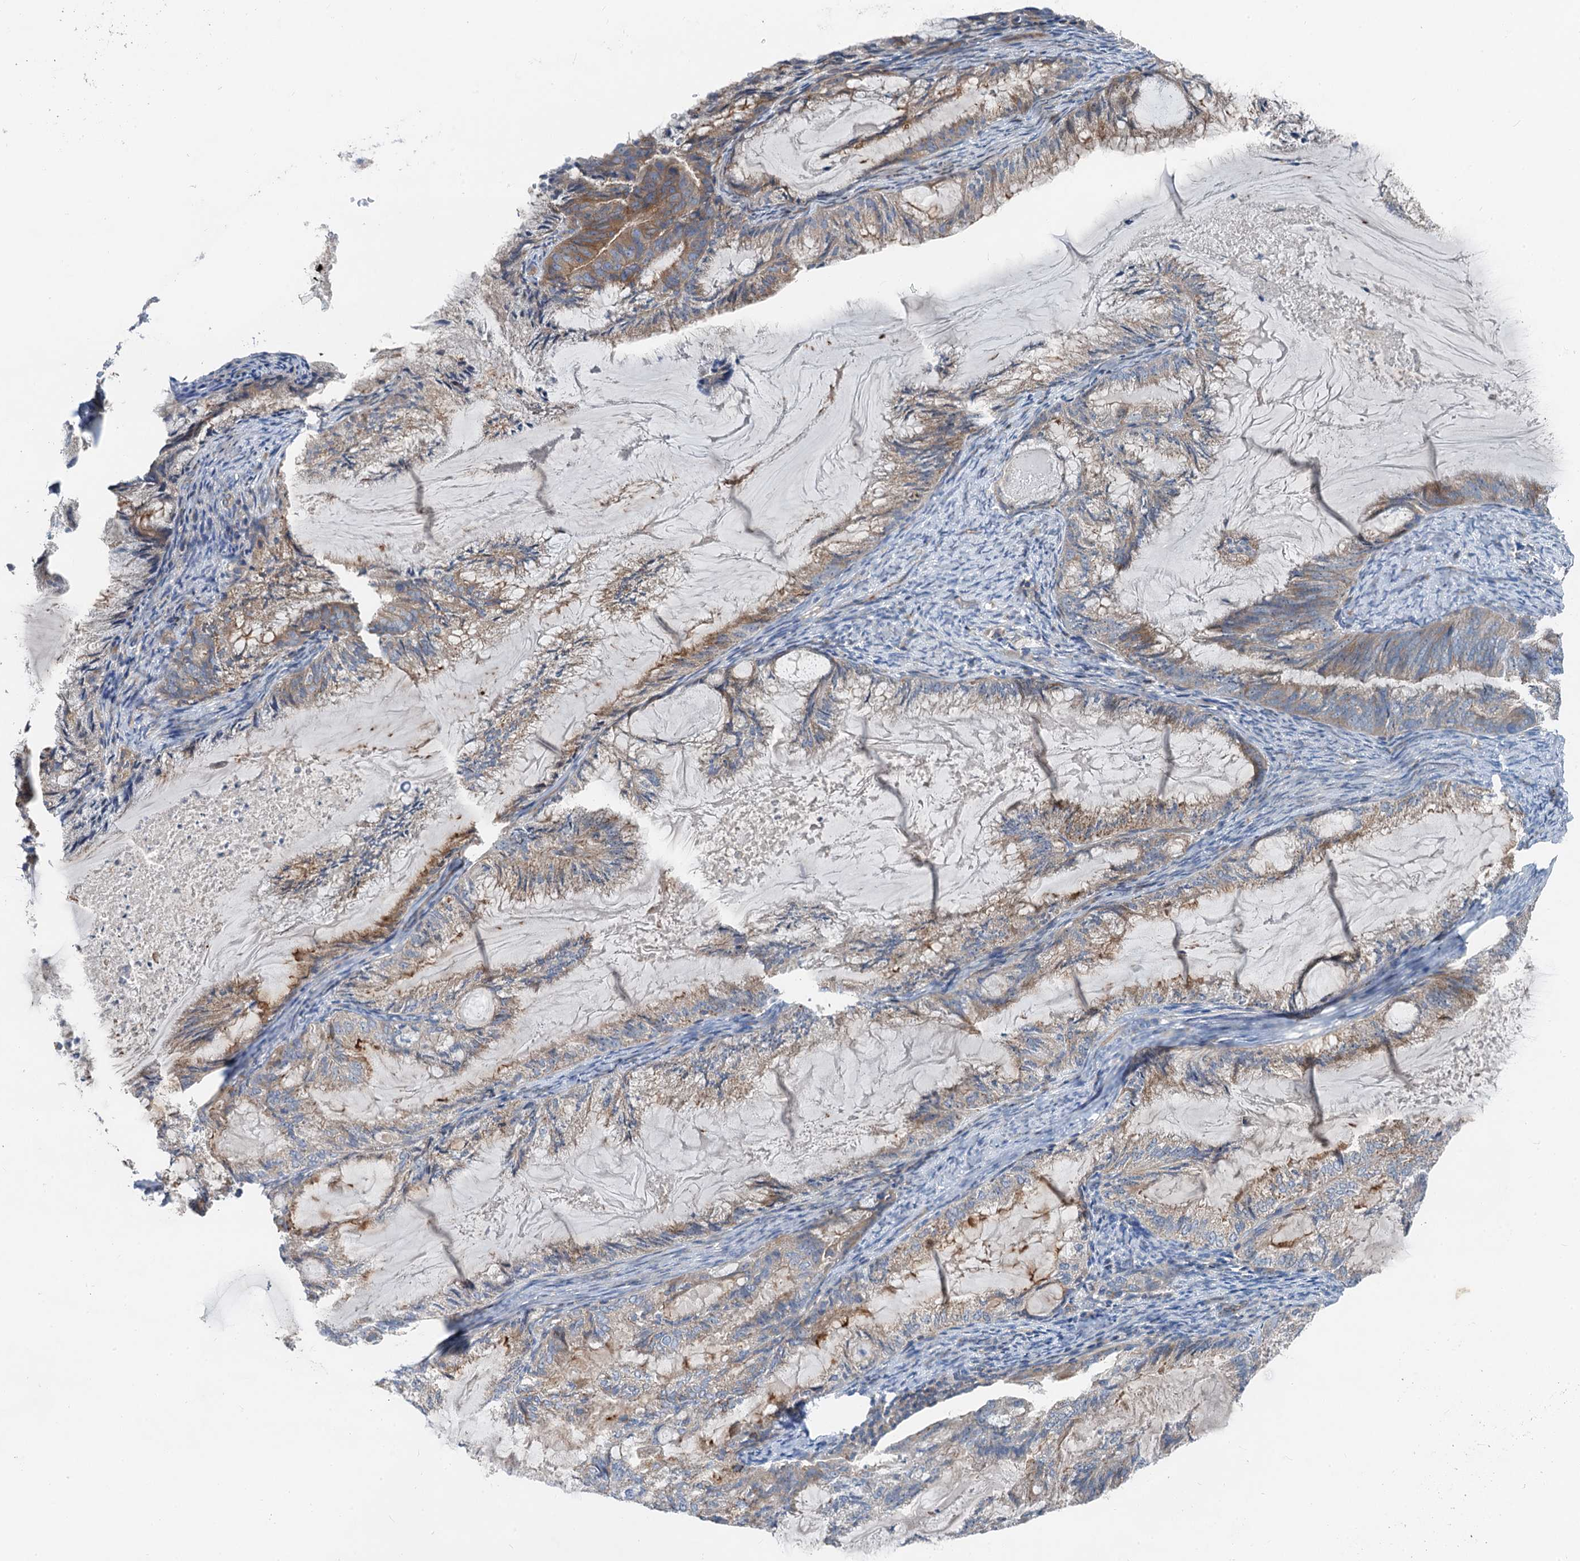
{"staining": {"intensity": "moderate", "quantity": "<25%", "location": "cytoplasmic/membranous"}, "tissue": "endometrial cancer", "cell_type": "Tumor cells", "image_type": "cancer", "snomed": [{"axis": "morphology", "description": "Adenocarcinoma, NOS"}, {"axis": "topography", "description": "Endometrium"}], "caption": "A high-resolution photomicrograph shows immunohistochemistry staining of endometrial cancer (adenocarcinoma), which exhibits moderate cytoplasmic/membranous positivity in approximately <25% of tumor cells.", "gene": "ANKRD26", "patient": {"sex": "female", "age": 86}}